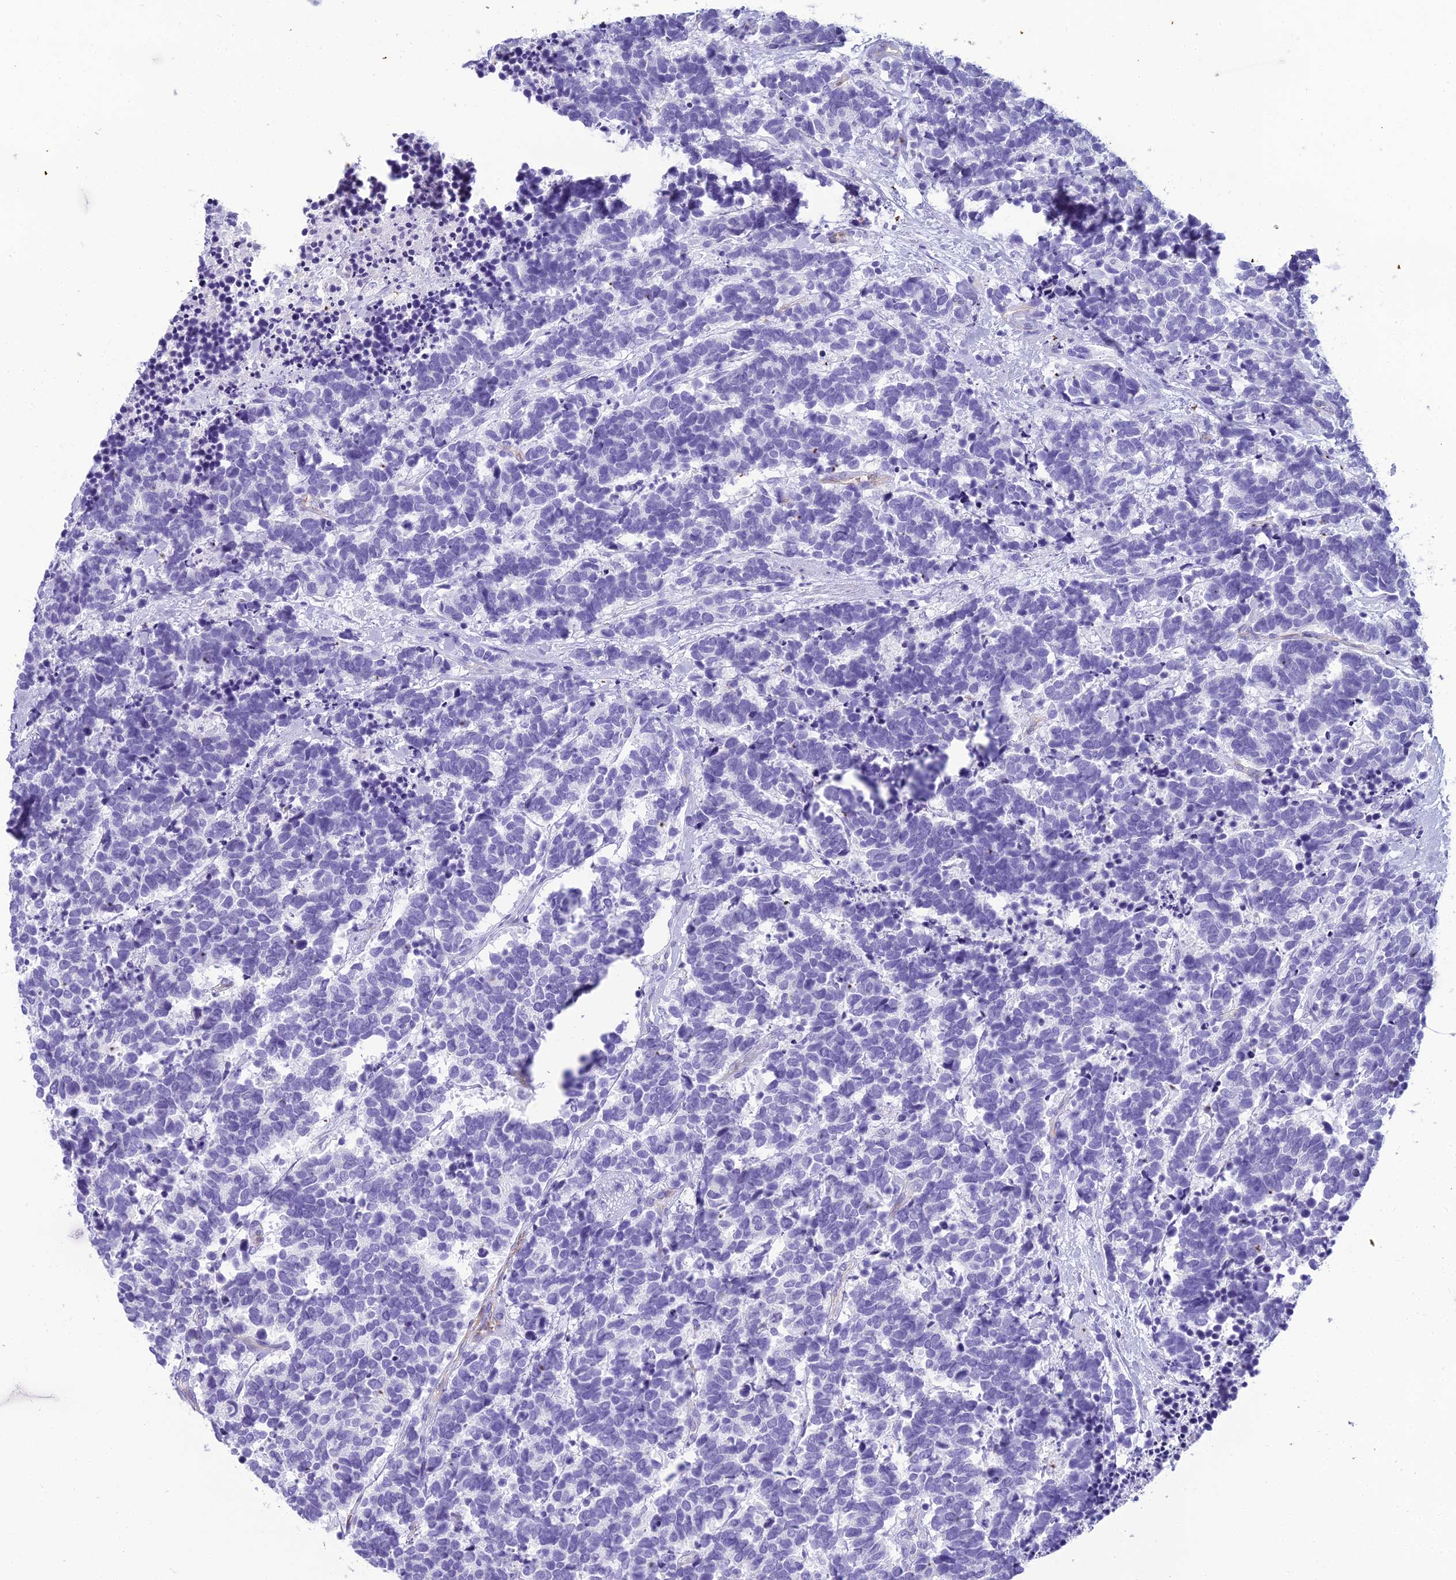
{"staining": {"intensity": "negative", "quantity": "none", "location": "none"}, "tissue": "carcinoid", "cell_type": "Tumor cells", "image_type": "cancer", "snomed": [{"axis": "morphology", "description": "Carcinoma, NOS"}, {"axis": "morphology", "description": "Carcinoid, malignant, NOS"}, {"axis": "topography", "description": "Prostate"}], "caption": "There is no significant positivity in tumor cells of carcinoma. (Stains: DAB immunohistochemistry with hematoxylin counter stain, Microscopy: brightfield microscopy at high magnification).", "gene": "NINJ1", "patient": {"sex": "male", "age": 57}}